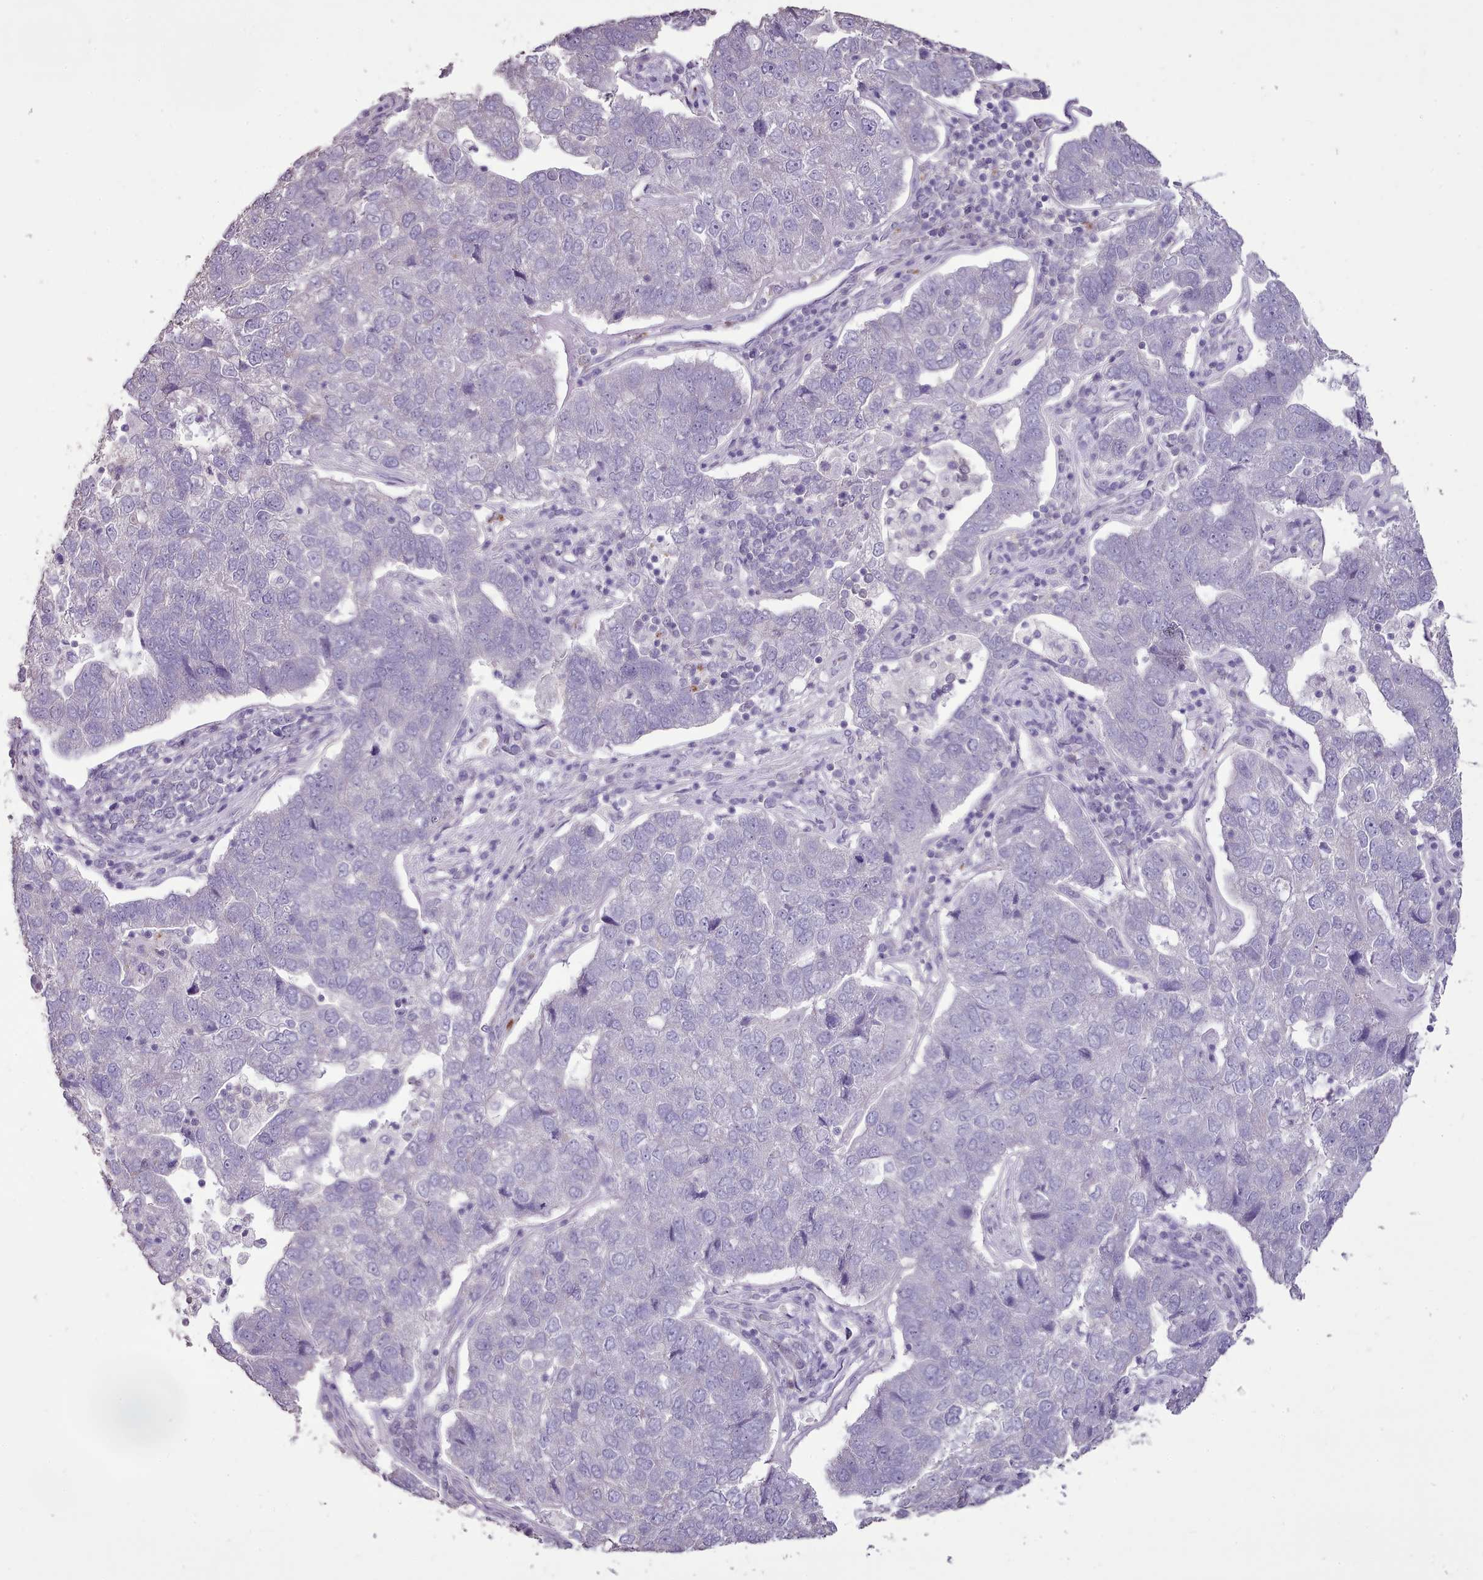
{"staining": {"intensity": "negative", "quantity": "none", "location": "none"}, "tissue": "pancreatic cancer", "cell_type": "Tumor cells", "image_type": "cancer", "snomed": [{"axis": "morphology", "description": "Adenocarcinoma, NOS"}, {"axis": "topography", "description": "Pancreas"}], "caption": "Immunohistochemistry micrograph of neoplastic tissue: human pancreatic adenocarcinoma stained with DAB (3,3'-diaminobenzidine) demonstrates no significant protein positivity in tumor cells.", "gene": "BLOC1S2", "patient": {"sex": "female", "age": 61}}